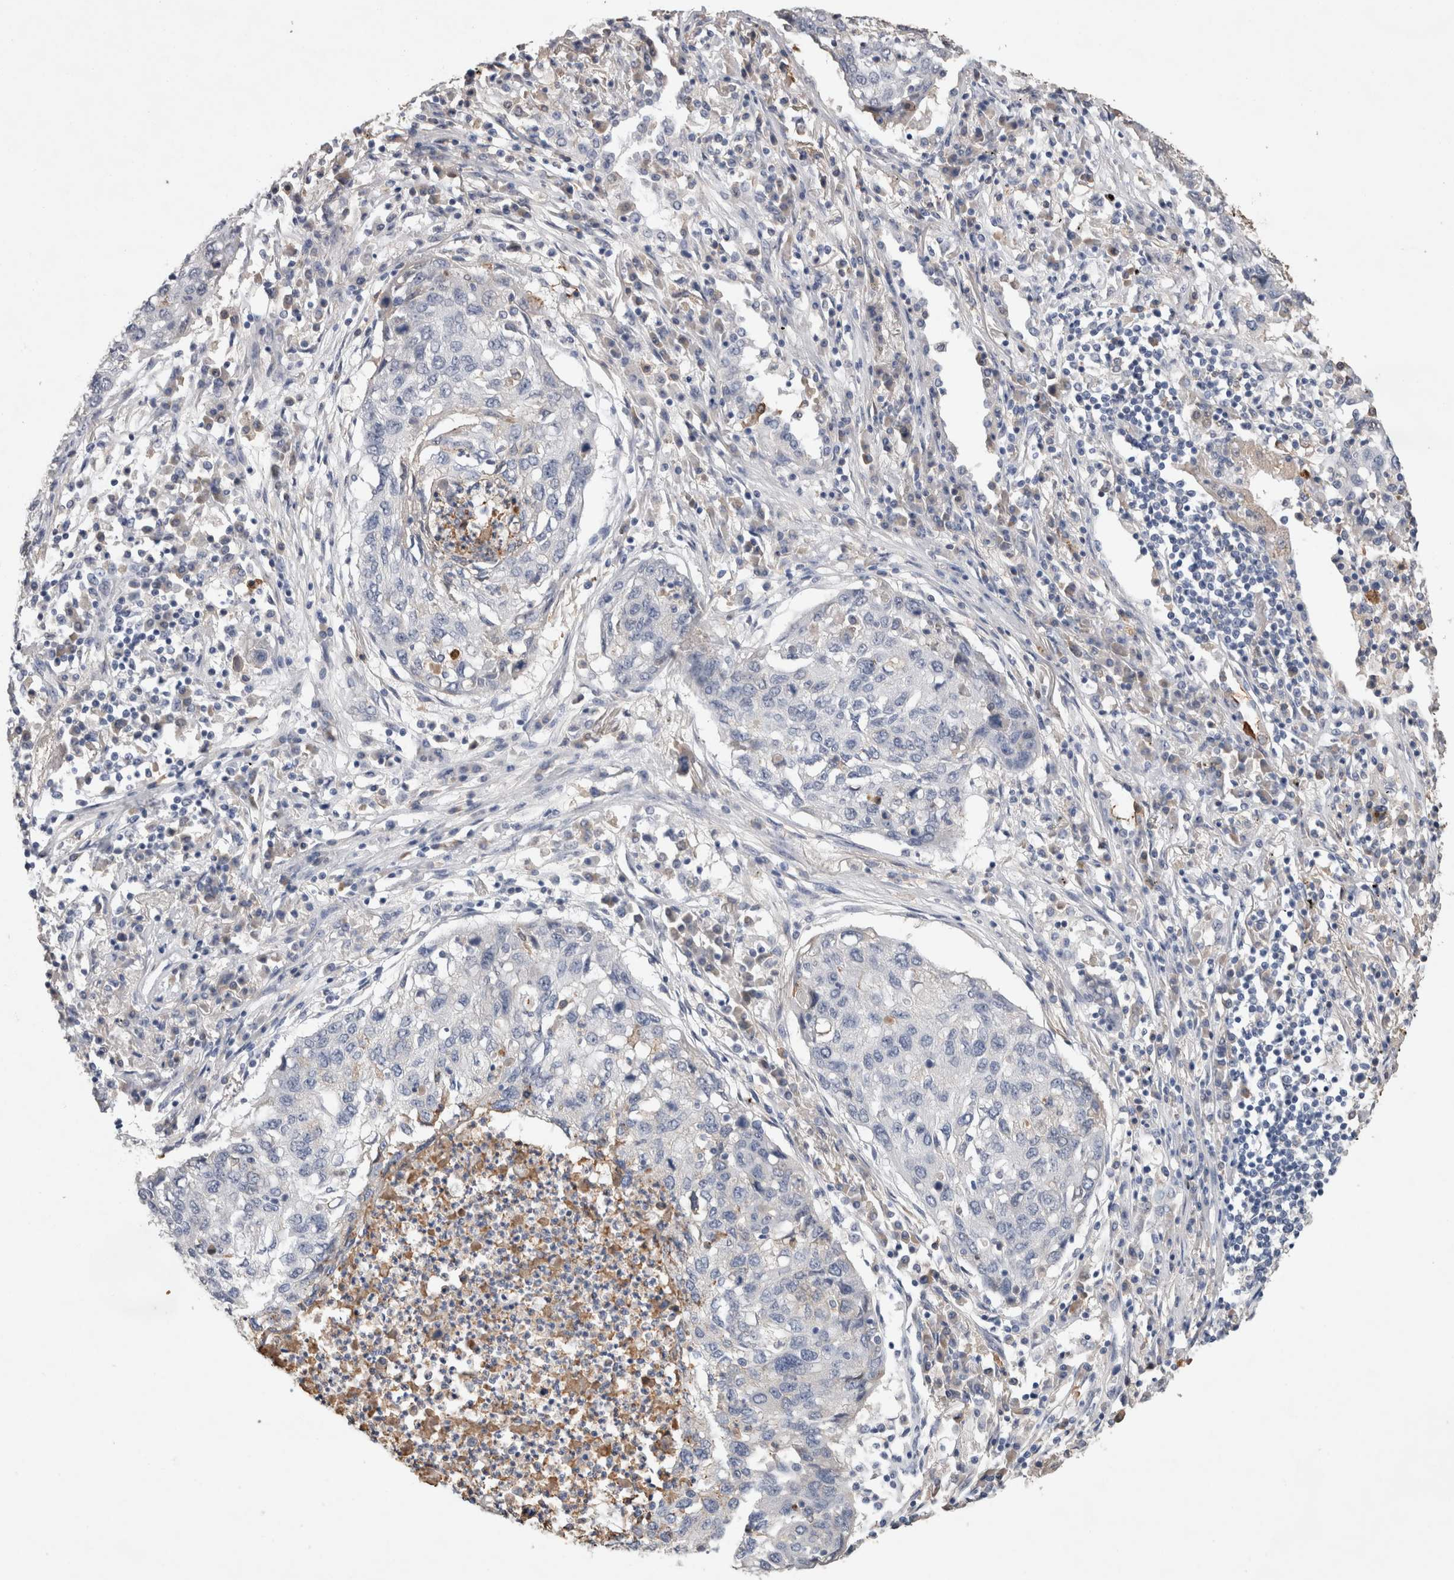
{"staining": {"intensity": "negative", "quantity": "none", "location": "none"}, "tissue": "lung cancer", "cell_type": "Tumor cells", "image_type": "cancer", "snomed": [{"axis": "morphology", "description": "Squamous cell carcinoma, NOS"}, {"axis": "topography", "description": "Lung"}], "caption": "An IHC image of lung cancer is shown. There is no staining in tumor cells of lung cancer.", "gene": "FABP7", "patient": {"sex": "female", "age": 63}}